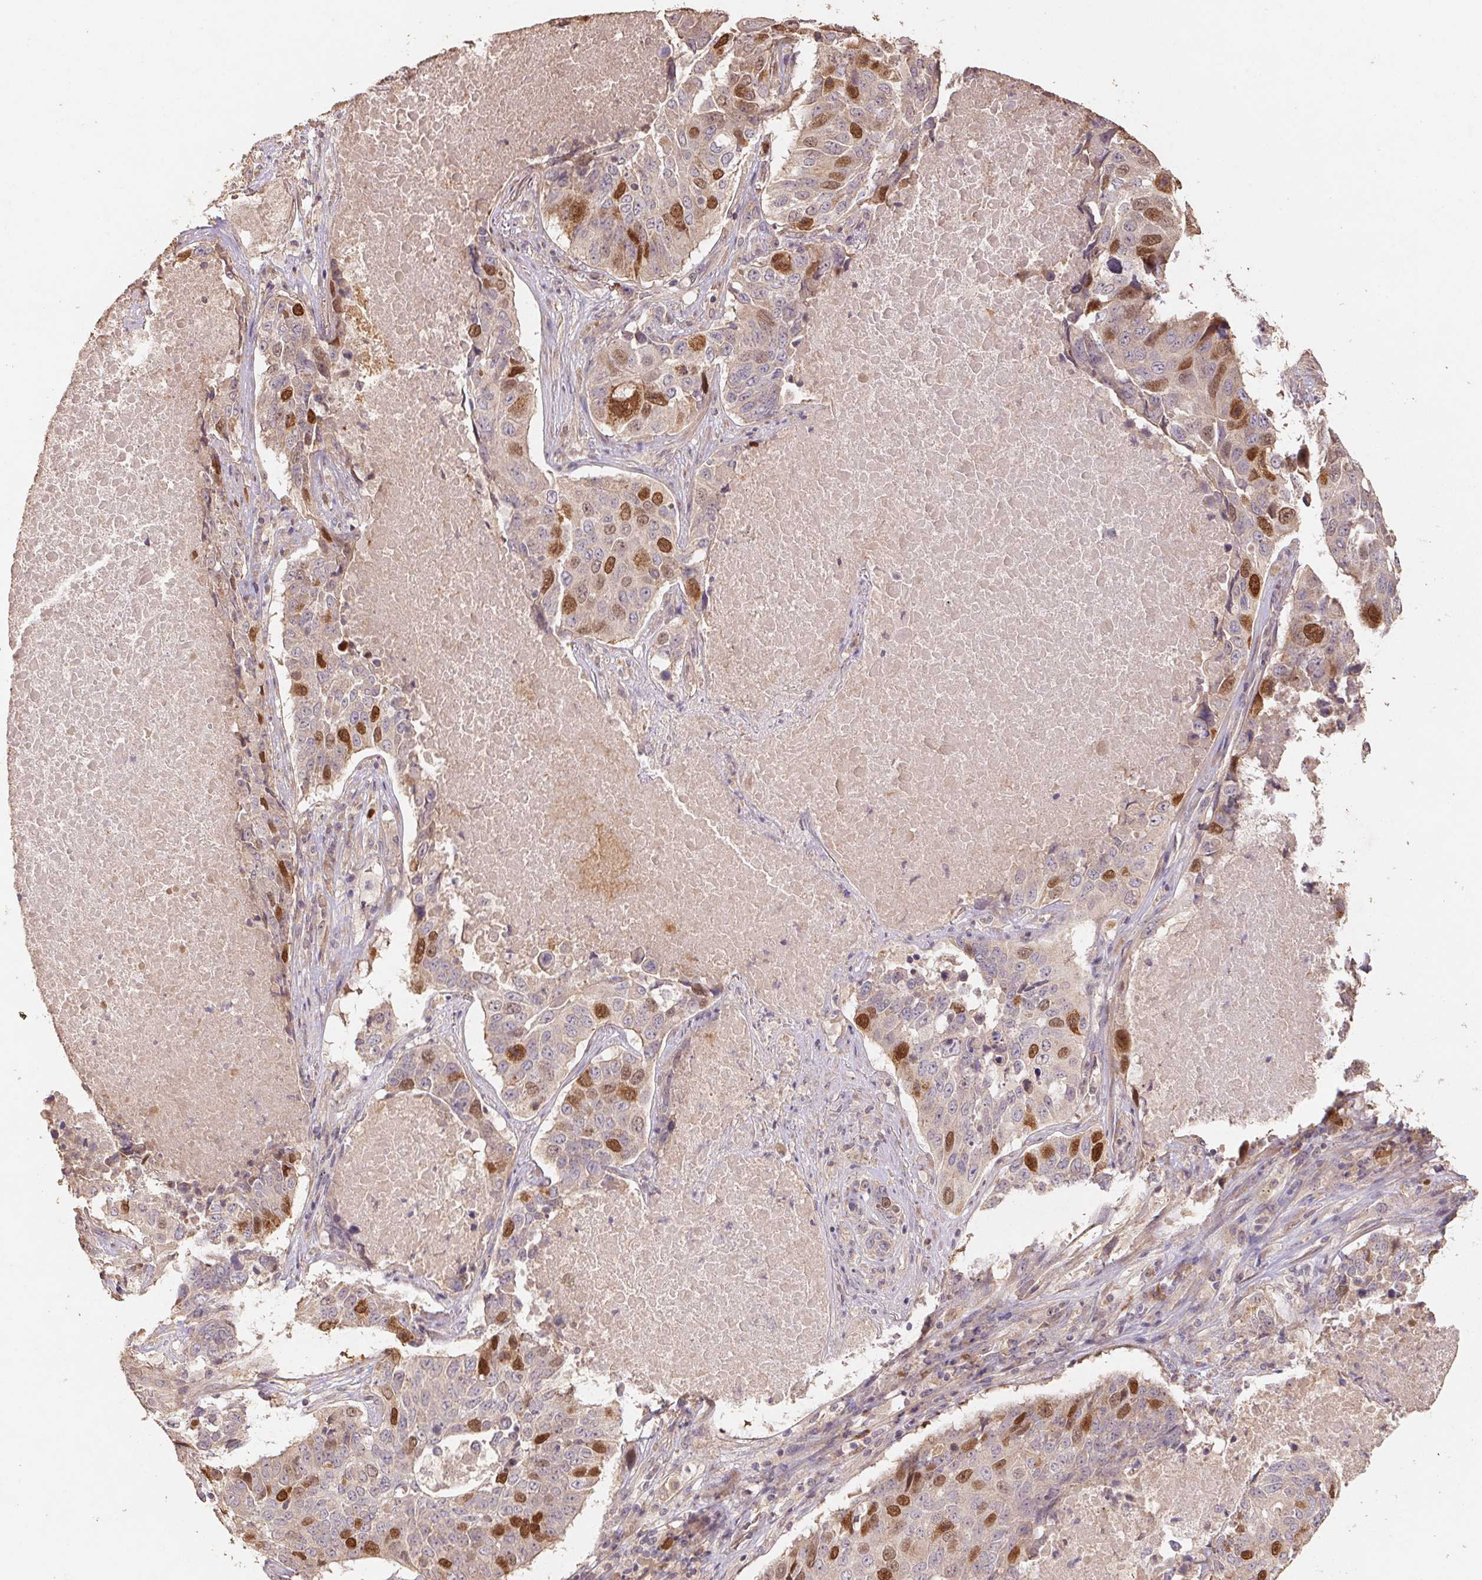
{"staining": {"intensity": "strong", "quantity": "<25%", "location": "nuclear"}, "tissue": "lung cancer", "cell_type": "Tumor cells", "image_type": "cancer", "snomed": [{"axis": "morphology", "description": "Normal tissue, NOS"}, {"axis": "morphology", "description": "Squamous cell carcinoma, NOS"}, {"axis": "topography", "description": "Bronchus"}, {"axis": "topography", "description": "Lung"}], "caption": "Squamous cell carcinoma (lung) stained for a protein (brown) reveals strong nuclear positive staining in approximately <25% of tumor cells.", "gene": "CENPF", "patient": {"sex": "male", "age": 64}}